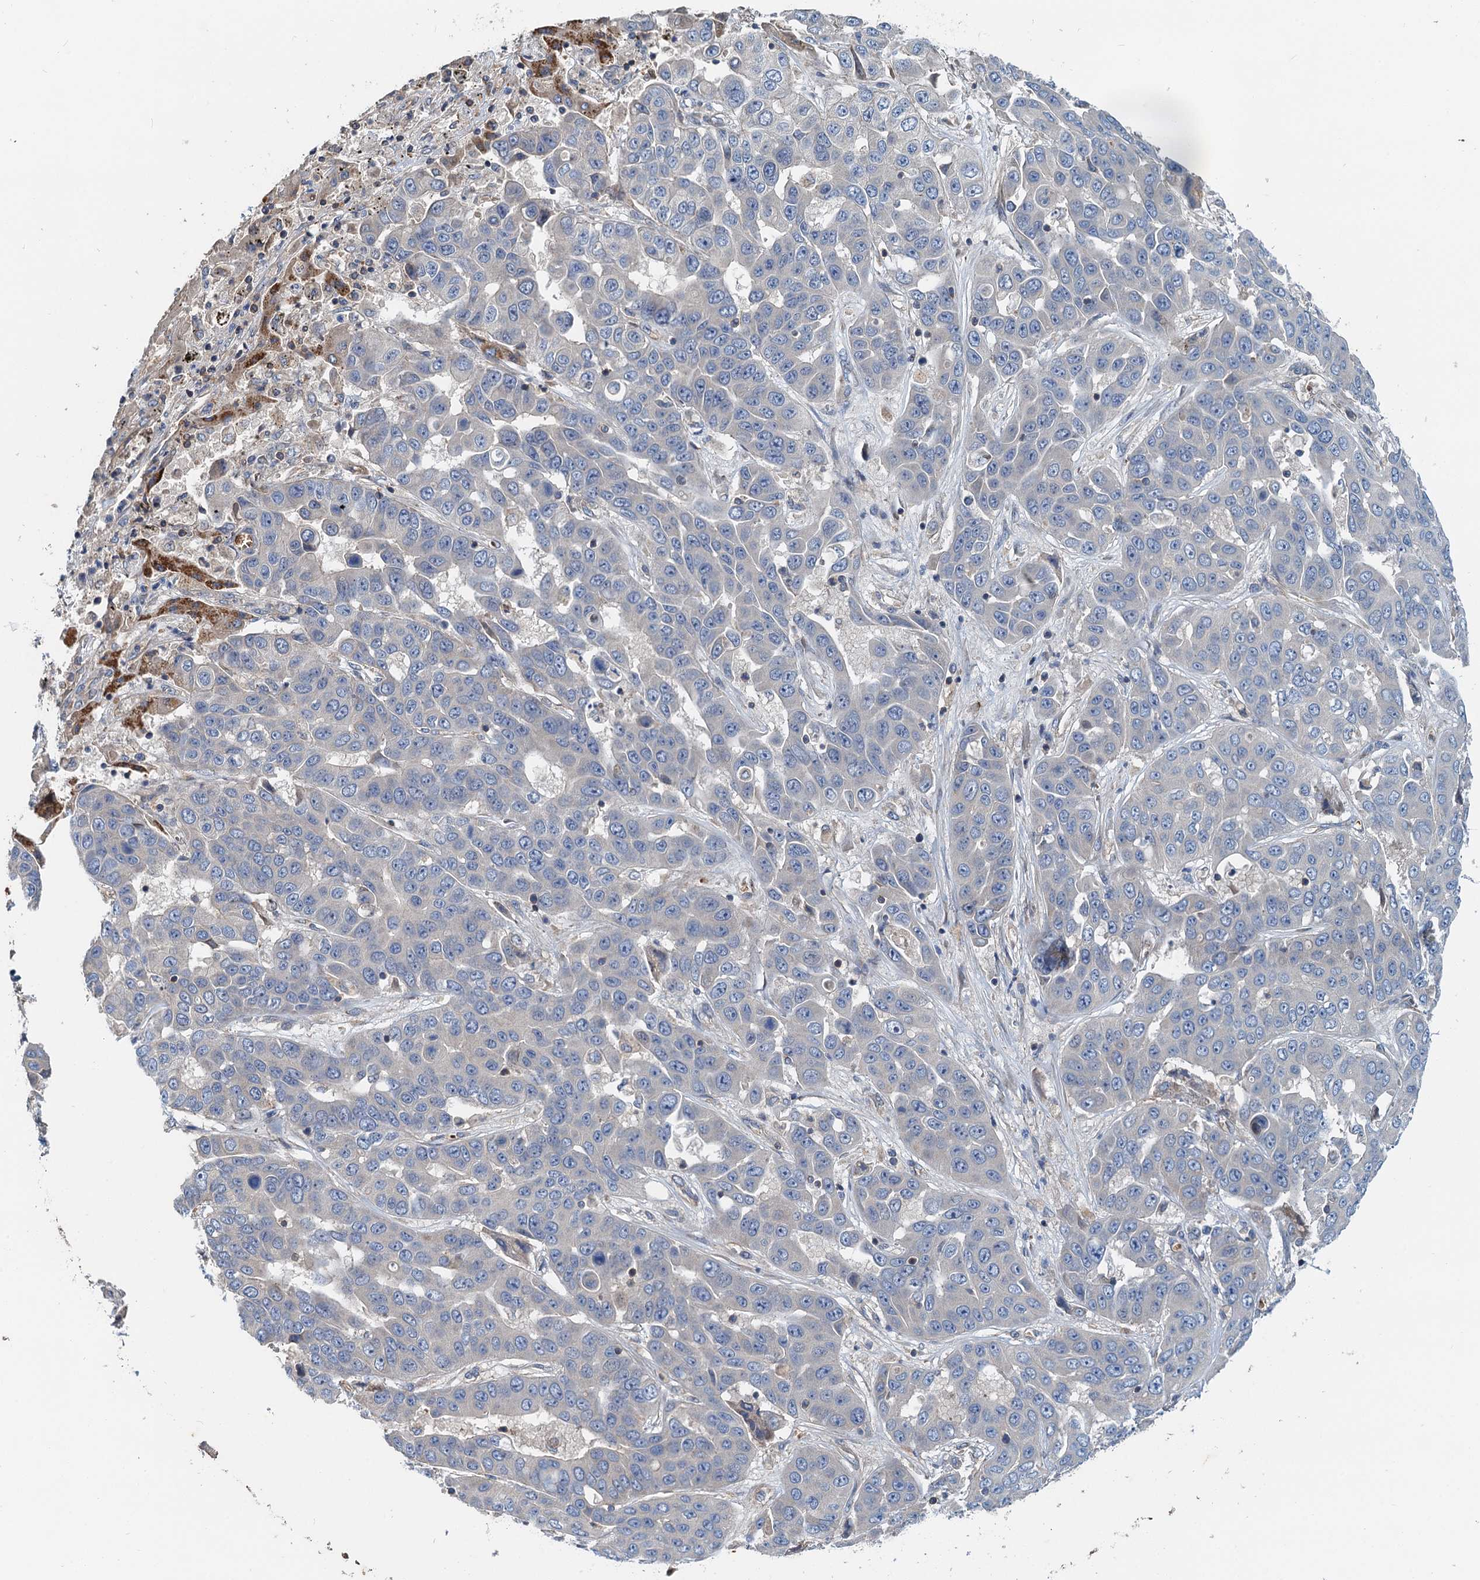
{"staining": {"intensity": "negative", "quantity": "none", "location": "none"}, "tissue": "liver cancer", "cell_type": "Tumor cells", "image_type": "cancer", "snomed": [{"axis": "morphology", "description": "Cholangiocarcinoma"}, {"axis": "topography", "description": "Liver"}], "caption": "This is a micrograph of immunohistochemistry (IHC) staining of liver cancer, which shows no positivity in tumor cells.", "gene": "ROGDI", "patient": {"sex": "female", "age": 52}}